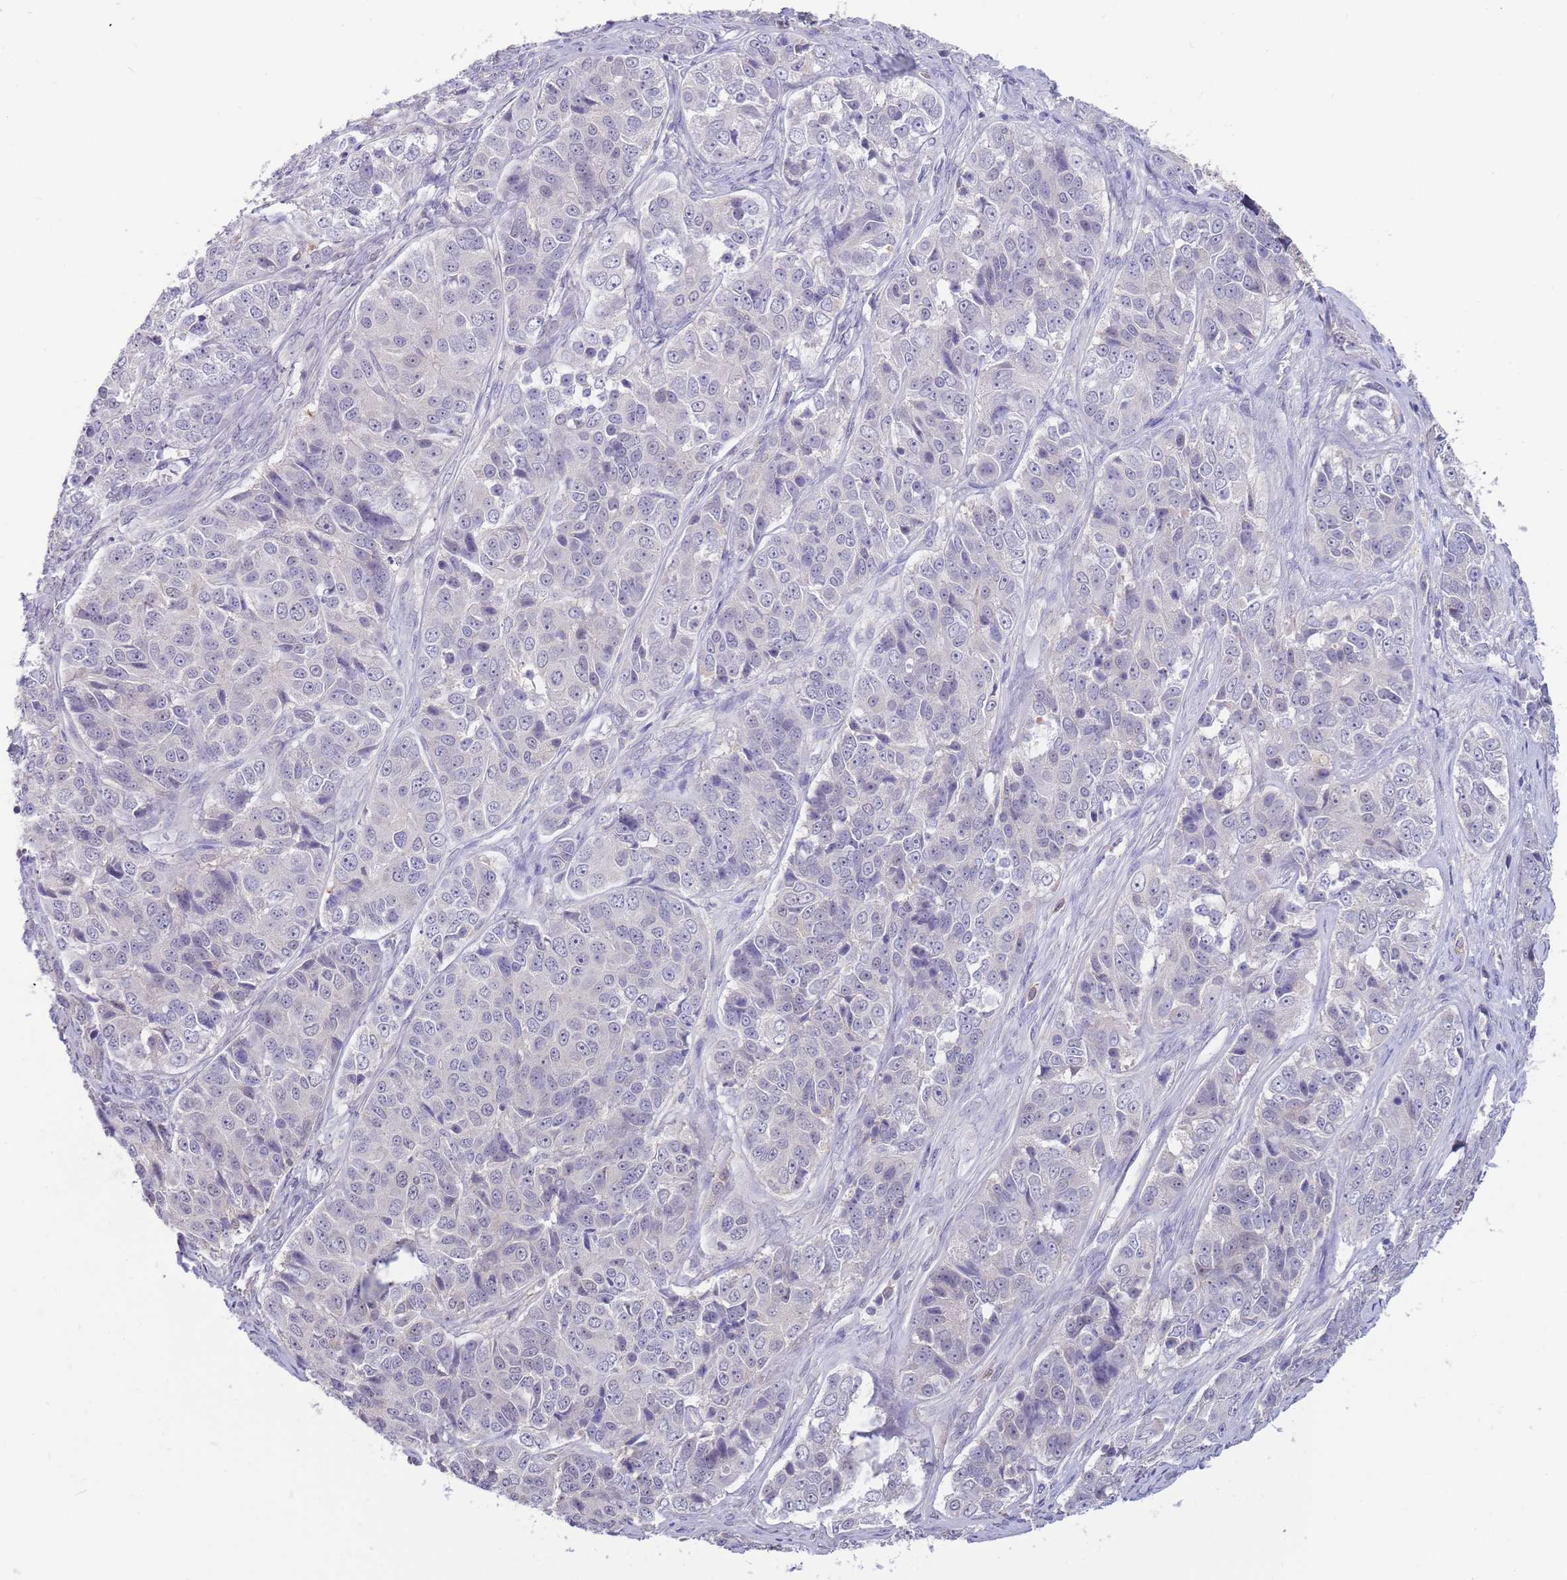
{"staining": {"intensity": "negative", "quantity": "none", "location": "none"}, "tissue": "ovarian cancer", "cell_type": "Tumor cells", "image_type": "cancer", "snomed": [{"axis": "morphology", "description": "Carcinoma, endometroid"}, {"axis": "topography", "description": "Ovary"}], "caption": "A micrograph of ovarian cancer (endometroid carcinoma) stained for a protein shows no brown staining in tumor cells.", "gene": "AP5S1", "patient": {"sex": "female", "age": 51}}